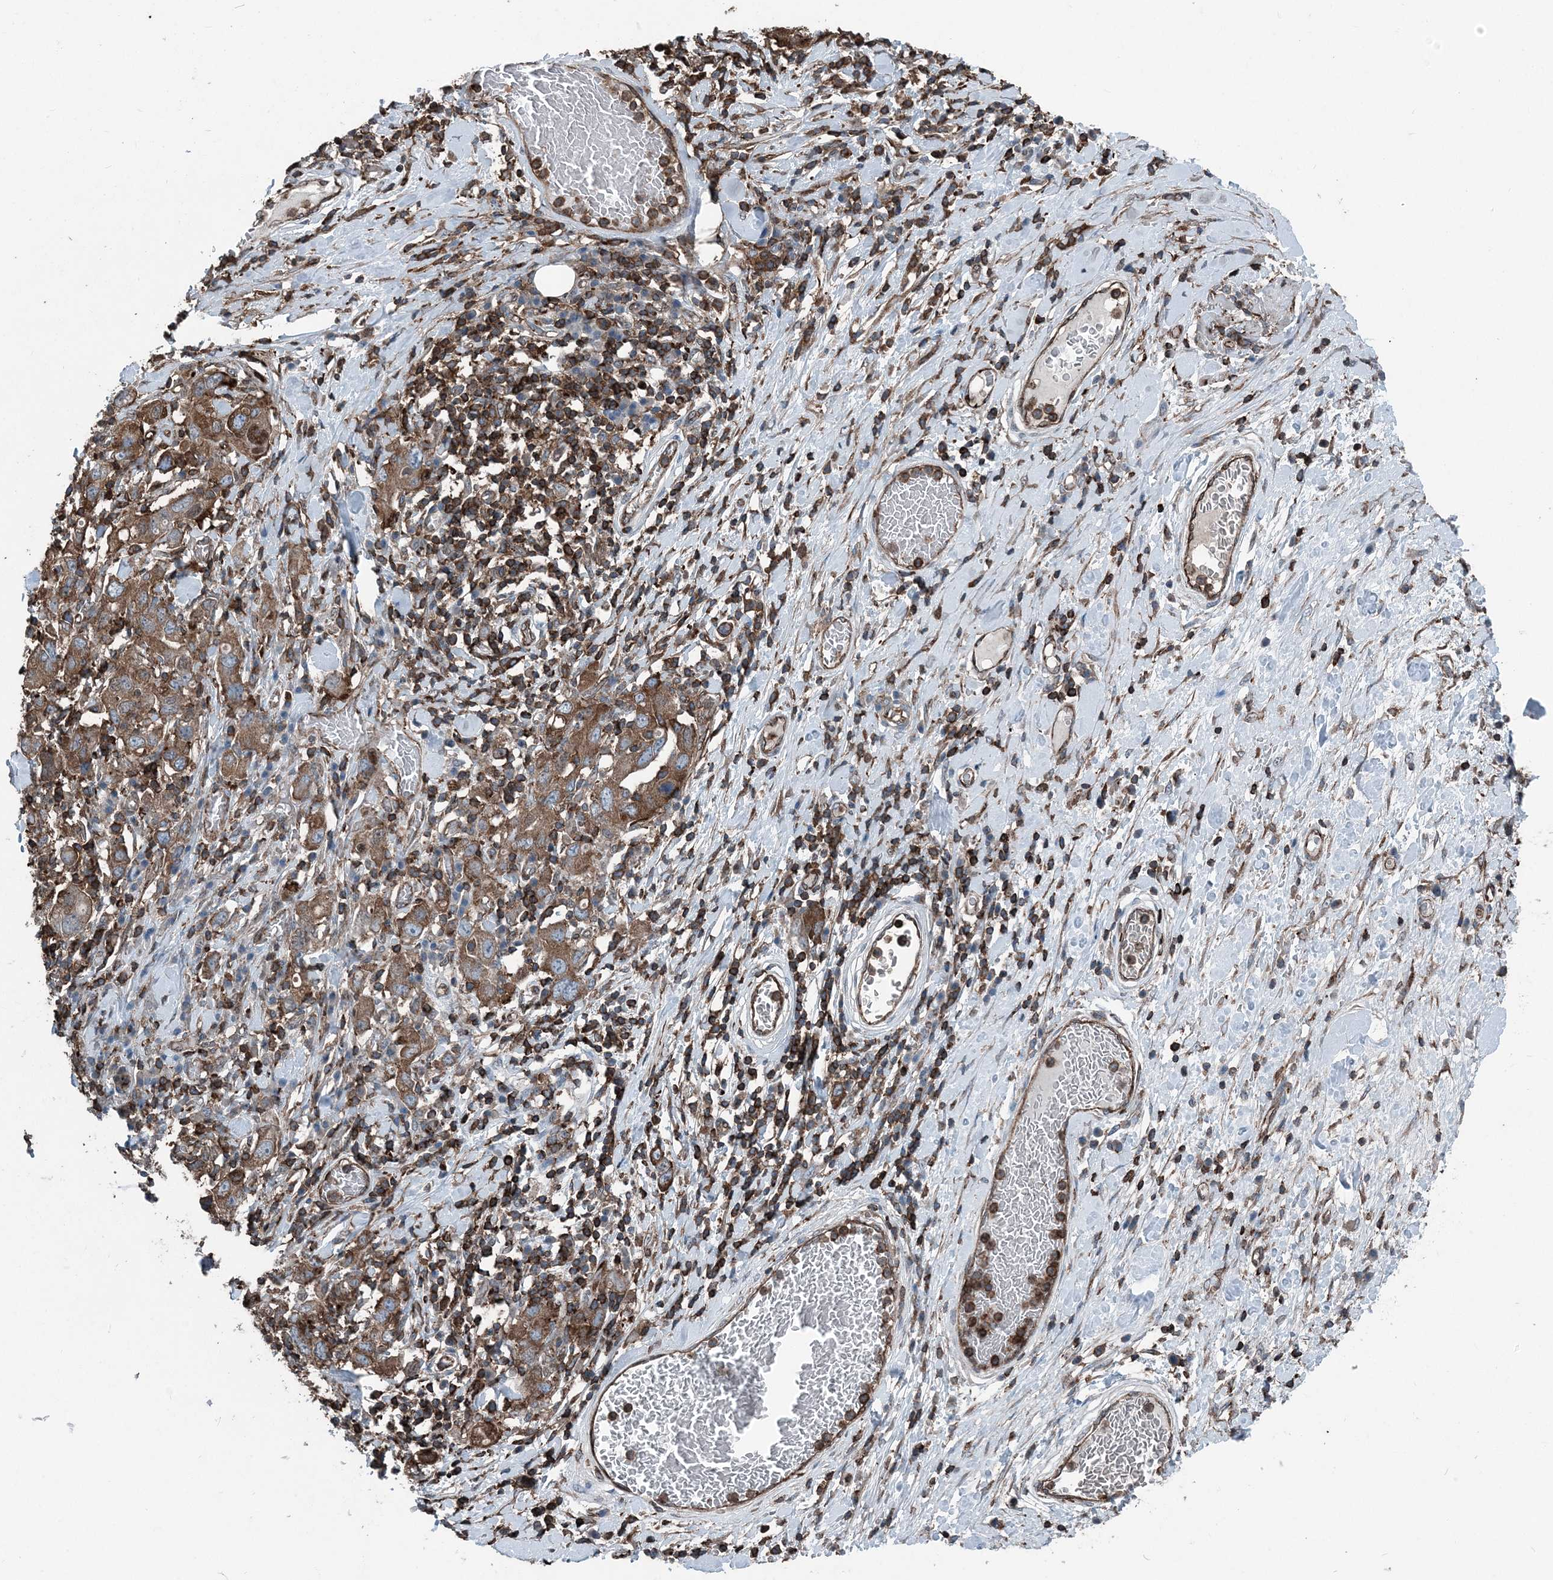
{"staining": {"intensity": "strong", "quantity": ">75%", "location": "cytoplasmic/membranous"}, "tissue": "stomach cancer", "cell_type": "Tumor cells", "image_type": "cancer", "snomed": [{"axis": "morphology", "description": "Adenocarcinoma, NOS"}, {"axis": "topography", "description": "Stomach, upper"}], "caption": "A high amount of strong cytoplasmic/membranous expression is appreciated in approximately >75% of tumor cells in adenocarcinoma (stomach) tissue. (brown staining indicates protein expression, while blue staining denotes nuclei).", "gene": "CFL1", "patient": {"sex": "male", "age": 62}}